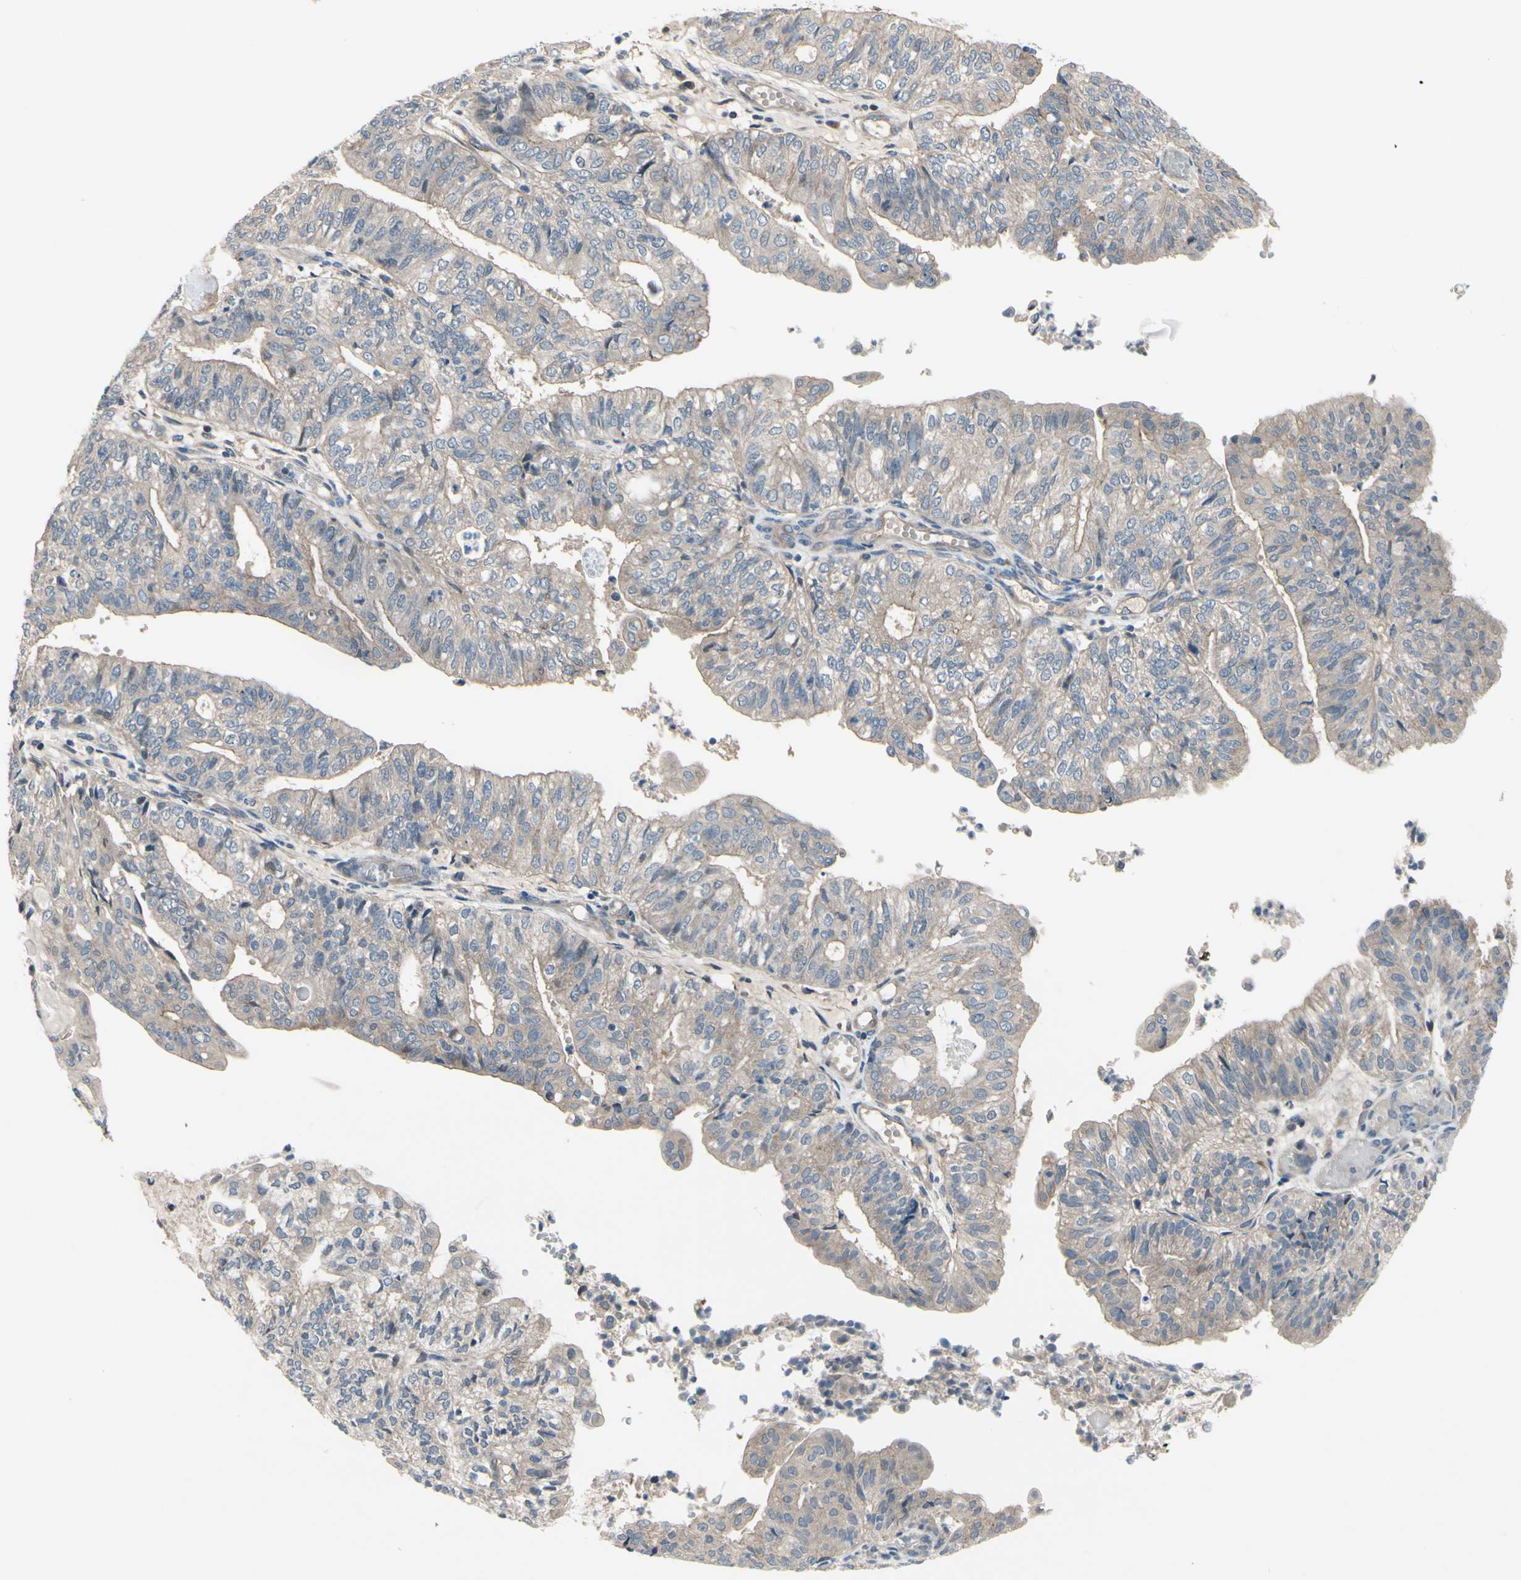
{"staining": {"intensity": "weak", "quantity": "25%-75%", "location": "cytoplasmic/membranous"}, "tissue": "endometrial cancer", "cell_type": "Tumor cells", "image_type": "cancer", "snomed": [{"axis": "morphology", "description": "Adenocarcinoma, NOS"}, {"axis": "topography", "description": "Endometrium"}], "caption": "Protein expression analysis of human endometrial cancer (adenocarcinoma) reveals weak cytoplasmic/membranous expression in approximately 25%-75% of tumor cells.", "gene": "ICAM5", "patient": {"sex": "female", "age": 59}}